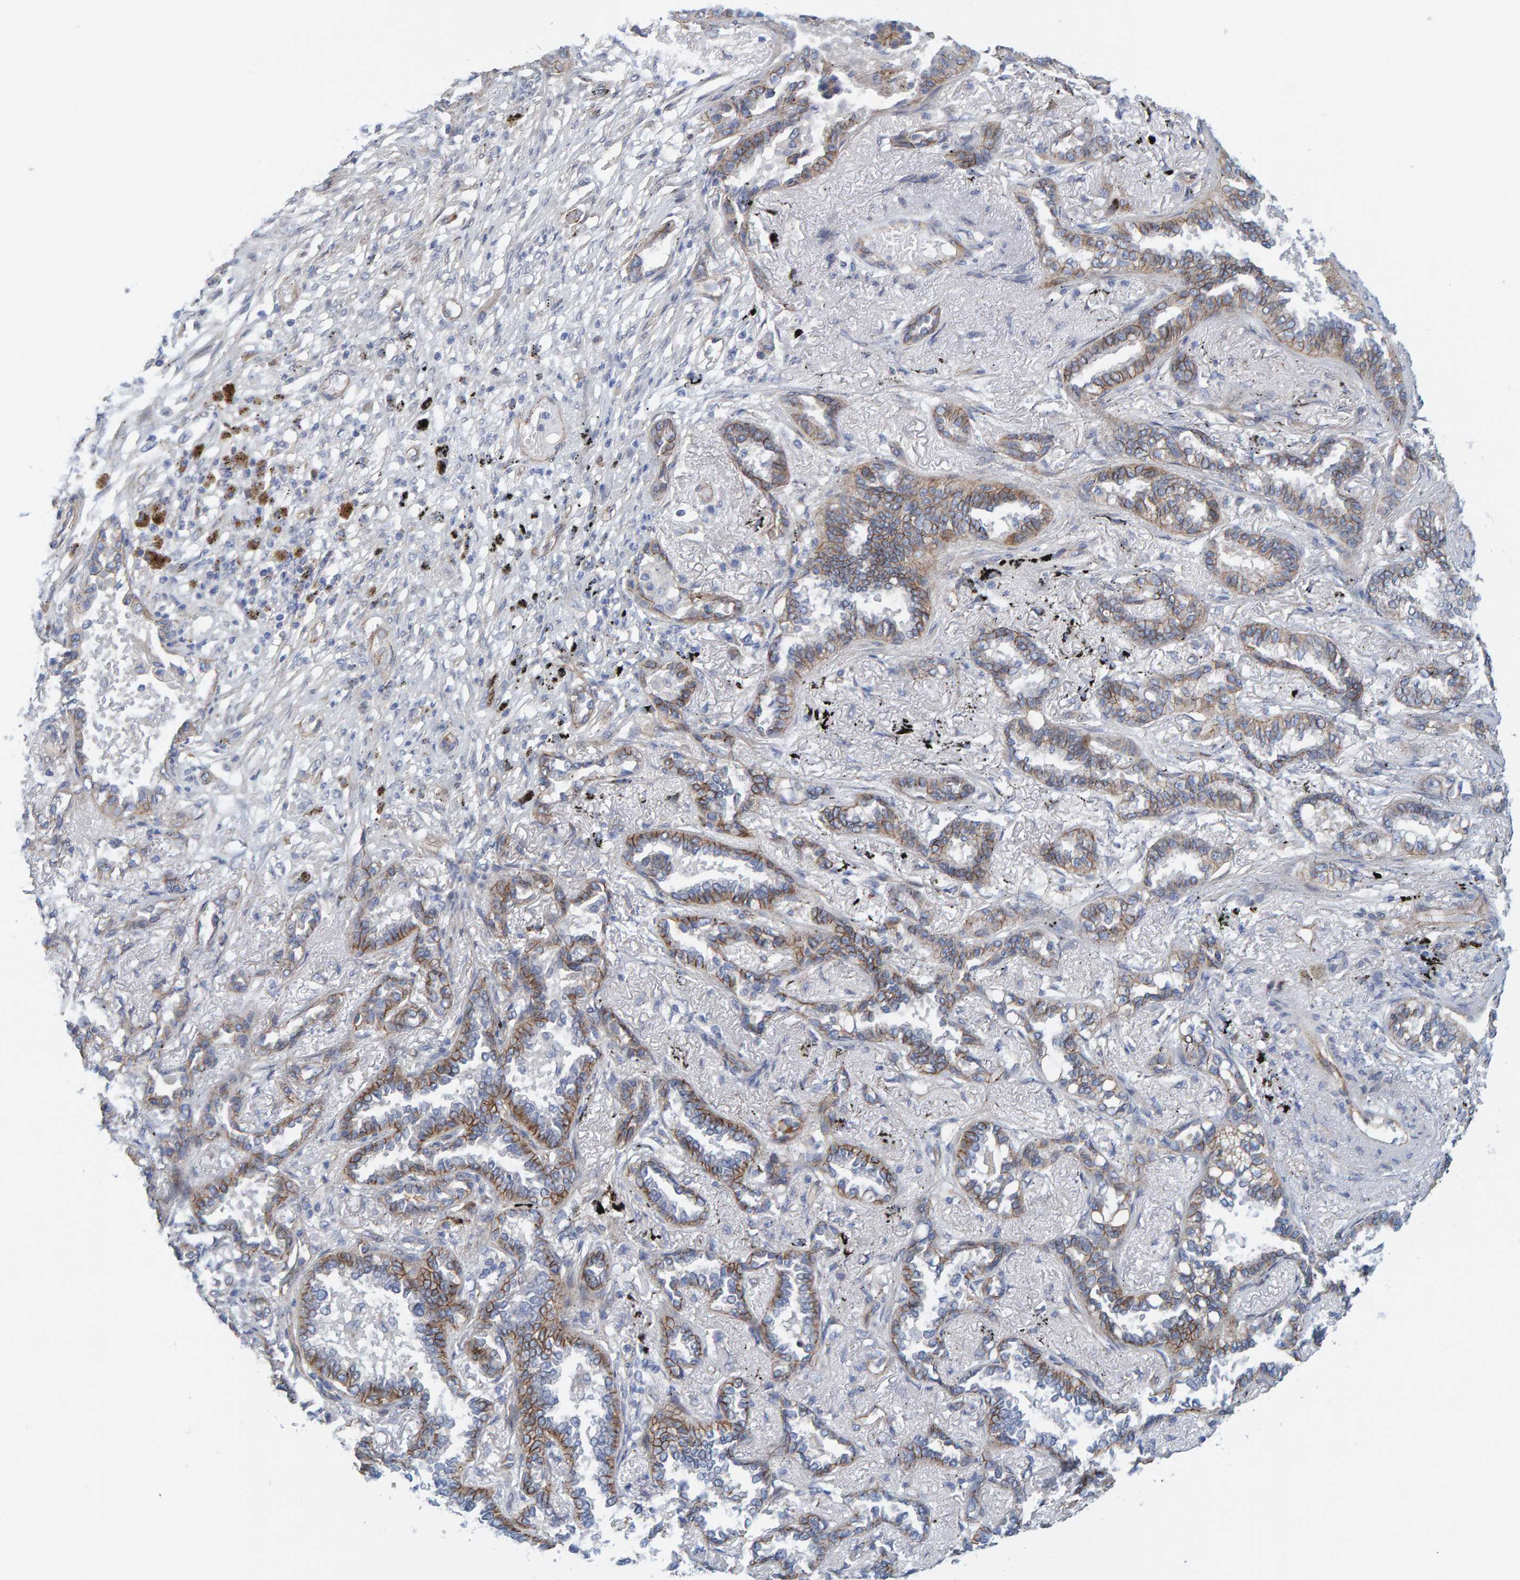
{"staining": {"intensity": "moderate", "quantity": "<25%", "location": "cytoplasmic/membranous"}, "tissue": "lung cancer", "cell_type": "Tumor cells", "image_type": "cancer", "snomed": [{"axis": "morphology", "description": "Adenocarcinoma, NOS"}, {"axis": "topography", "description": "Lung"}], "caption": "This image reveals IHC staining of human lung cancer, with low moderate cytoplasmic/membranous staining in approximately <25% of tumor cells.", "gene": "KRBA2", "patient": {"sex": "male", "age": 59}}